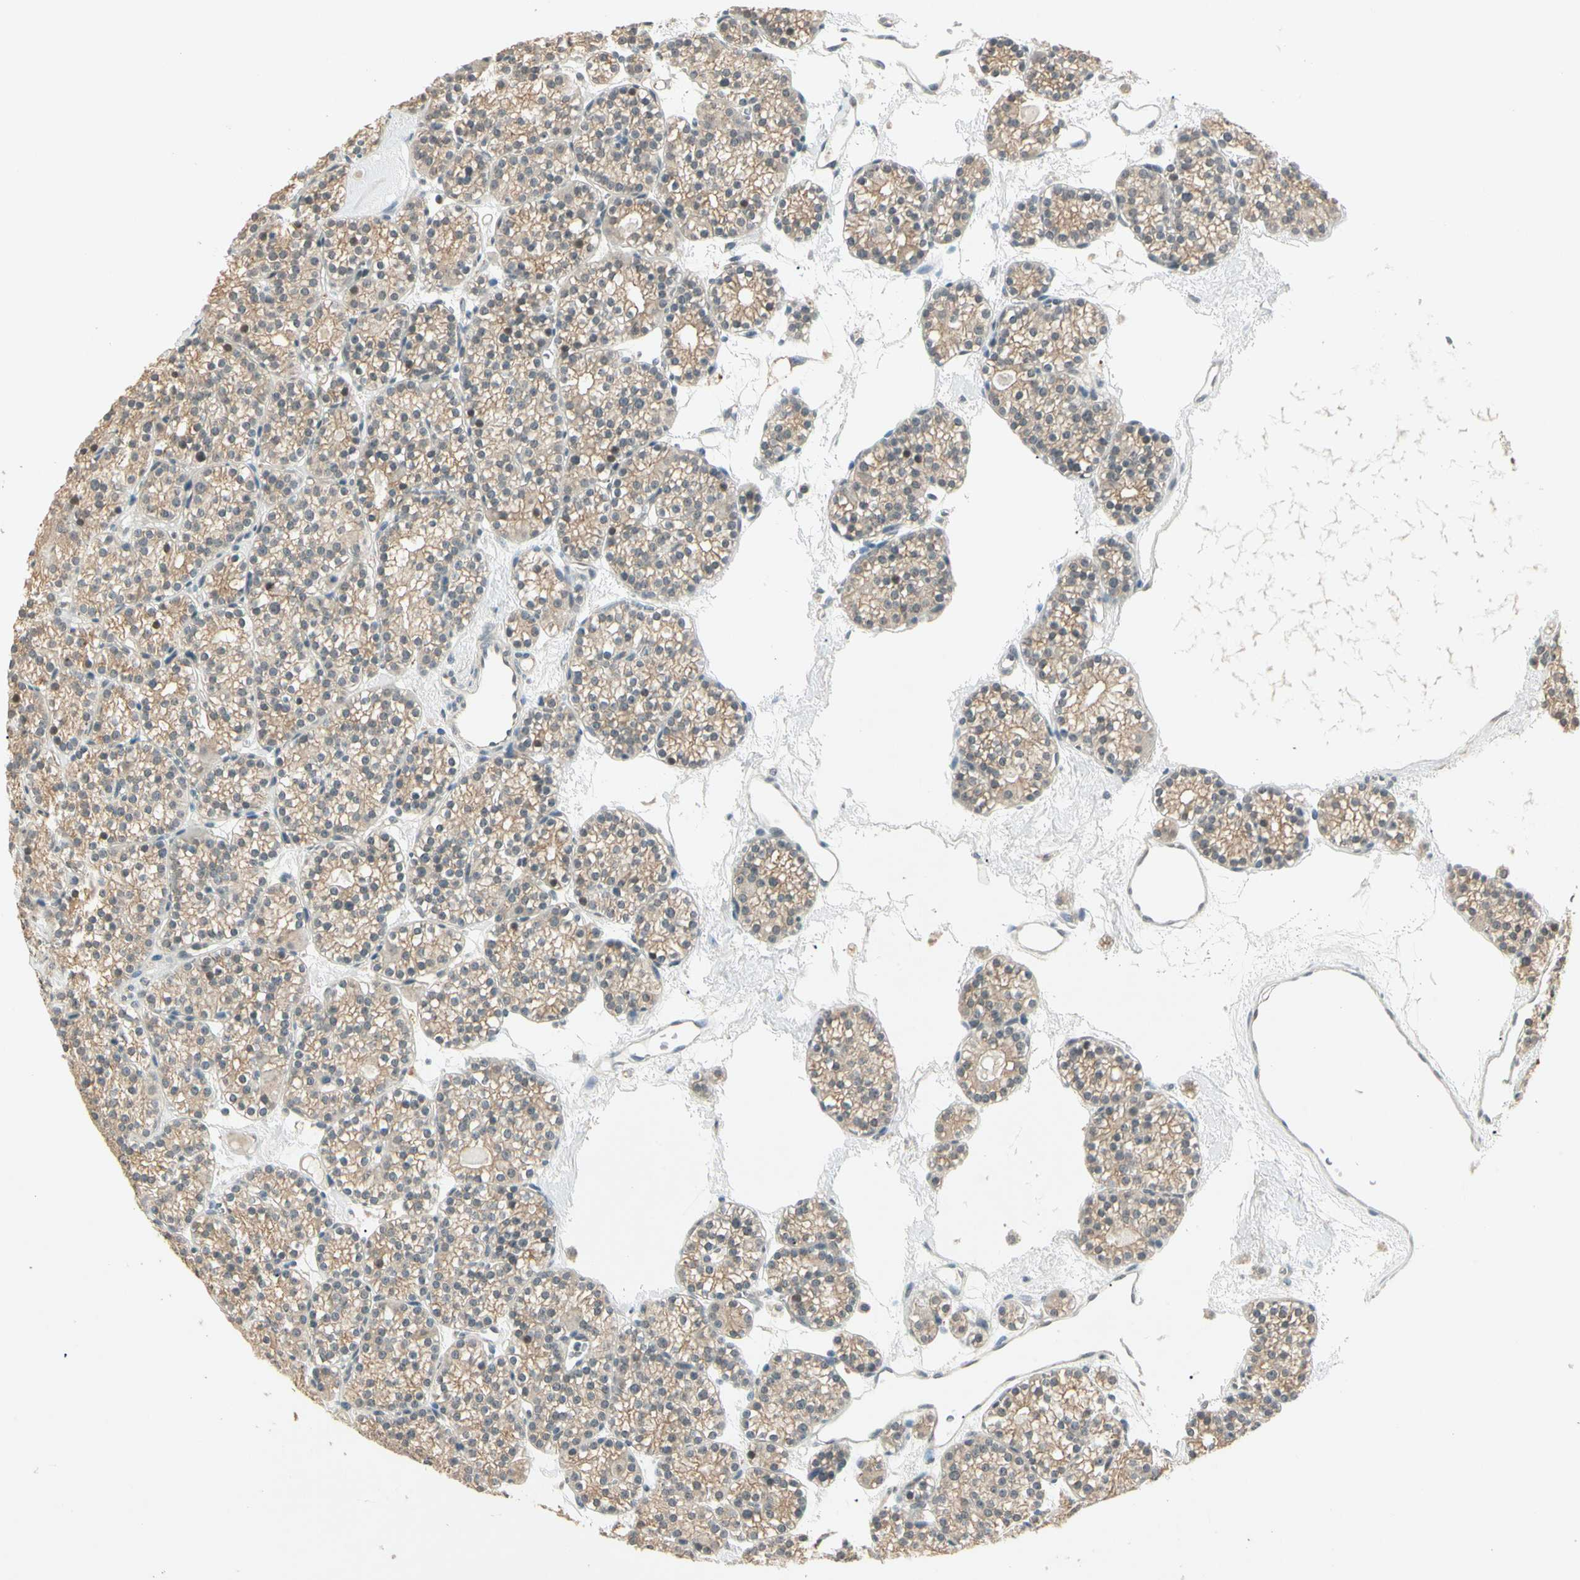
{"staining": {"intensity": "weak", "quantity": ">75%", "location": "cytoplasmic/membranous"}, "tissue": "parathyroid gland", "cell_type": "Glandular cells", "image_type": "normal", "snomed": [{"axis": "morphology", "description": "Normal tissue, NOS"}, {"axis": "topography", "description": "Parathyroid gland"}], "caption": "Normal parathyroid gland demonstrates weak cytoplasmic/membranous staining in about >75% of glandular cells.", "gene": "ZSCAN12", "patient": {"sex": "female", "age": 64}}